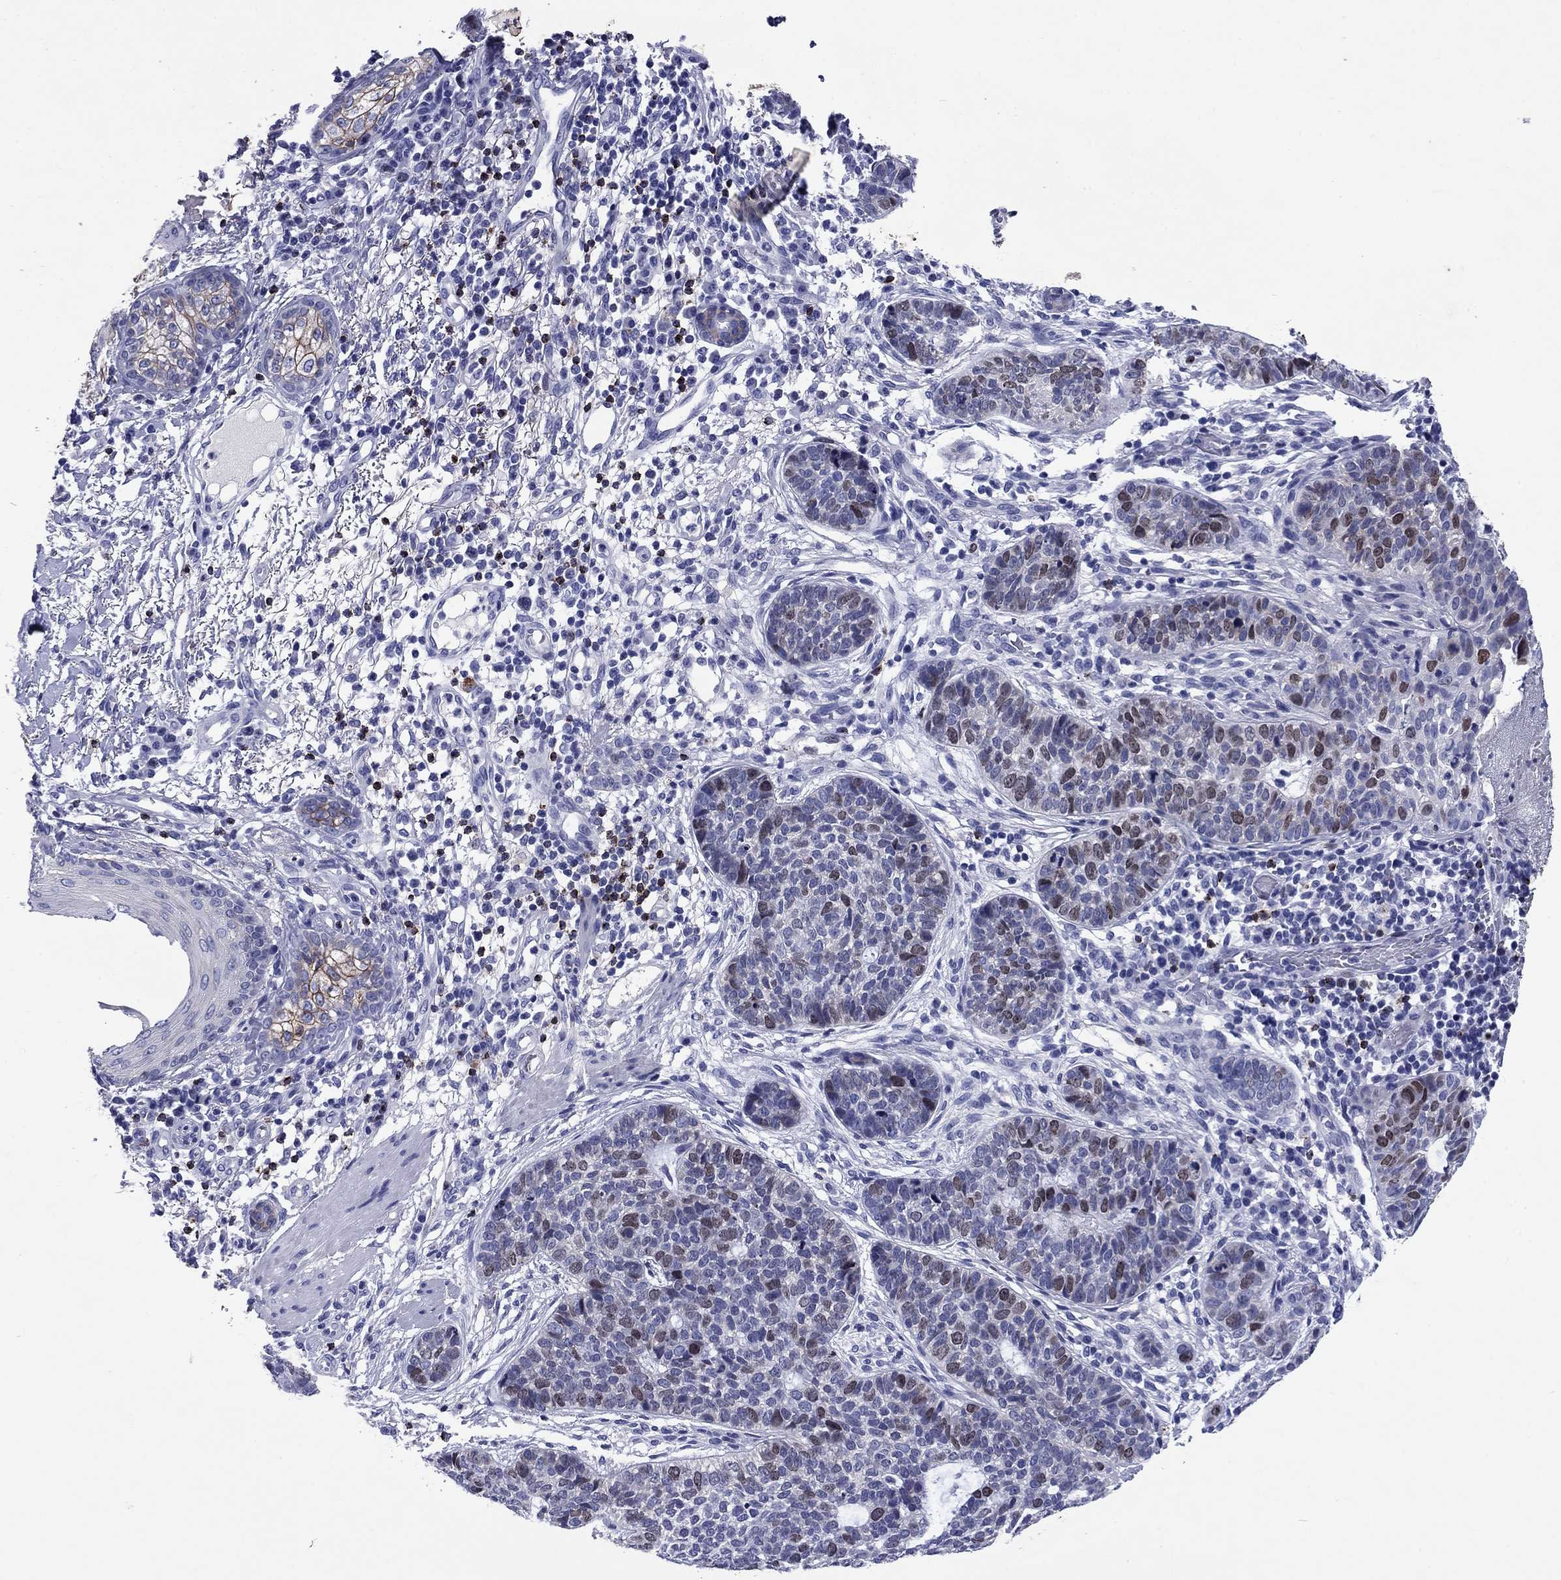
{"staining": {"intensity": "weak", "quantity": "25%-75%", "location": "nuclear"}, "tissue": "skin cancer", "cell_type": "Tumor cells", "image_type": "cancer", "snomed": [{"axis": "morphology", "description": "Squamous cell carcinoma, NOS"}, {"axis": "topography", "description": "Skin"}], "caption": "DAB (3,3'-diaminobenzidine) immunohistochemical staining of human skin cancer (squamous cell carcinoma) exhibits weak nuclear protein staining in approximately 25%-75% of tumor cells.", "gene": "GZMK", "patient": {"sex": "male", "age": 88}}